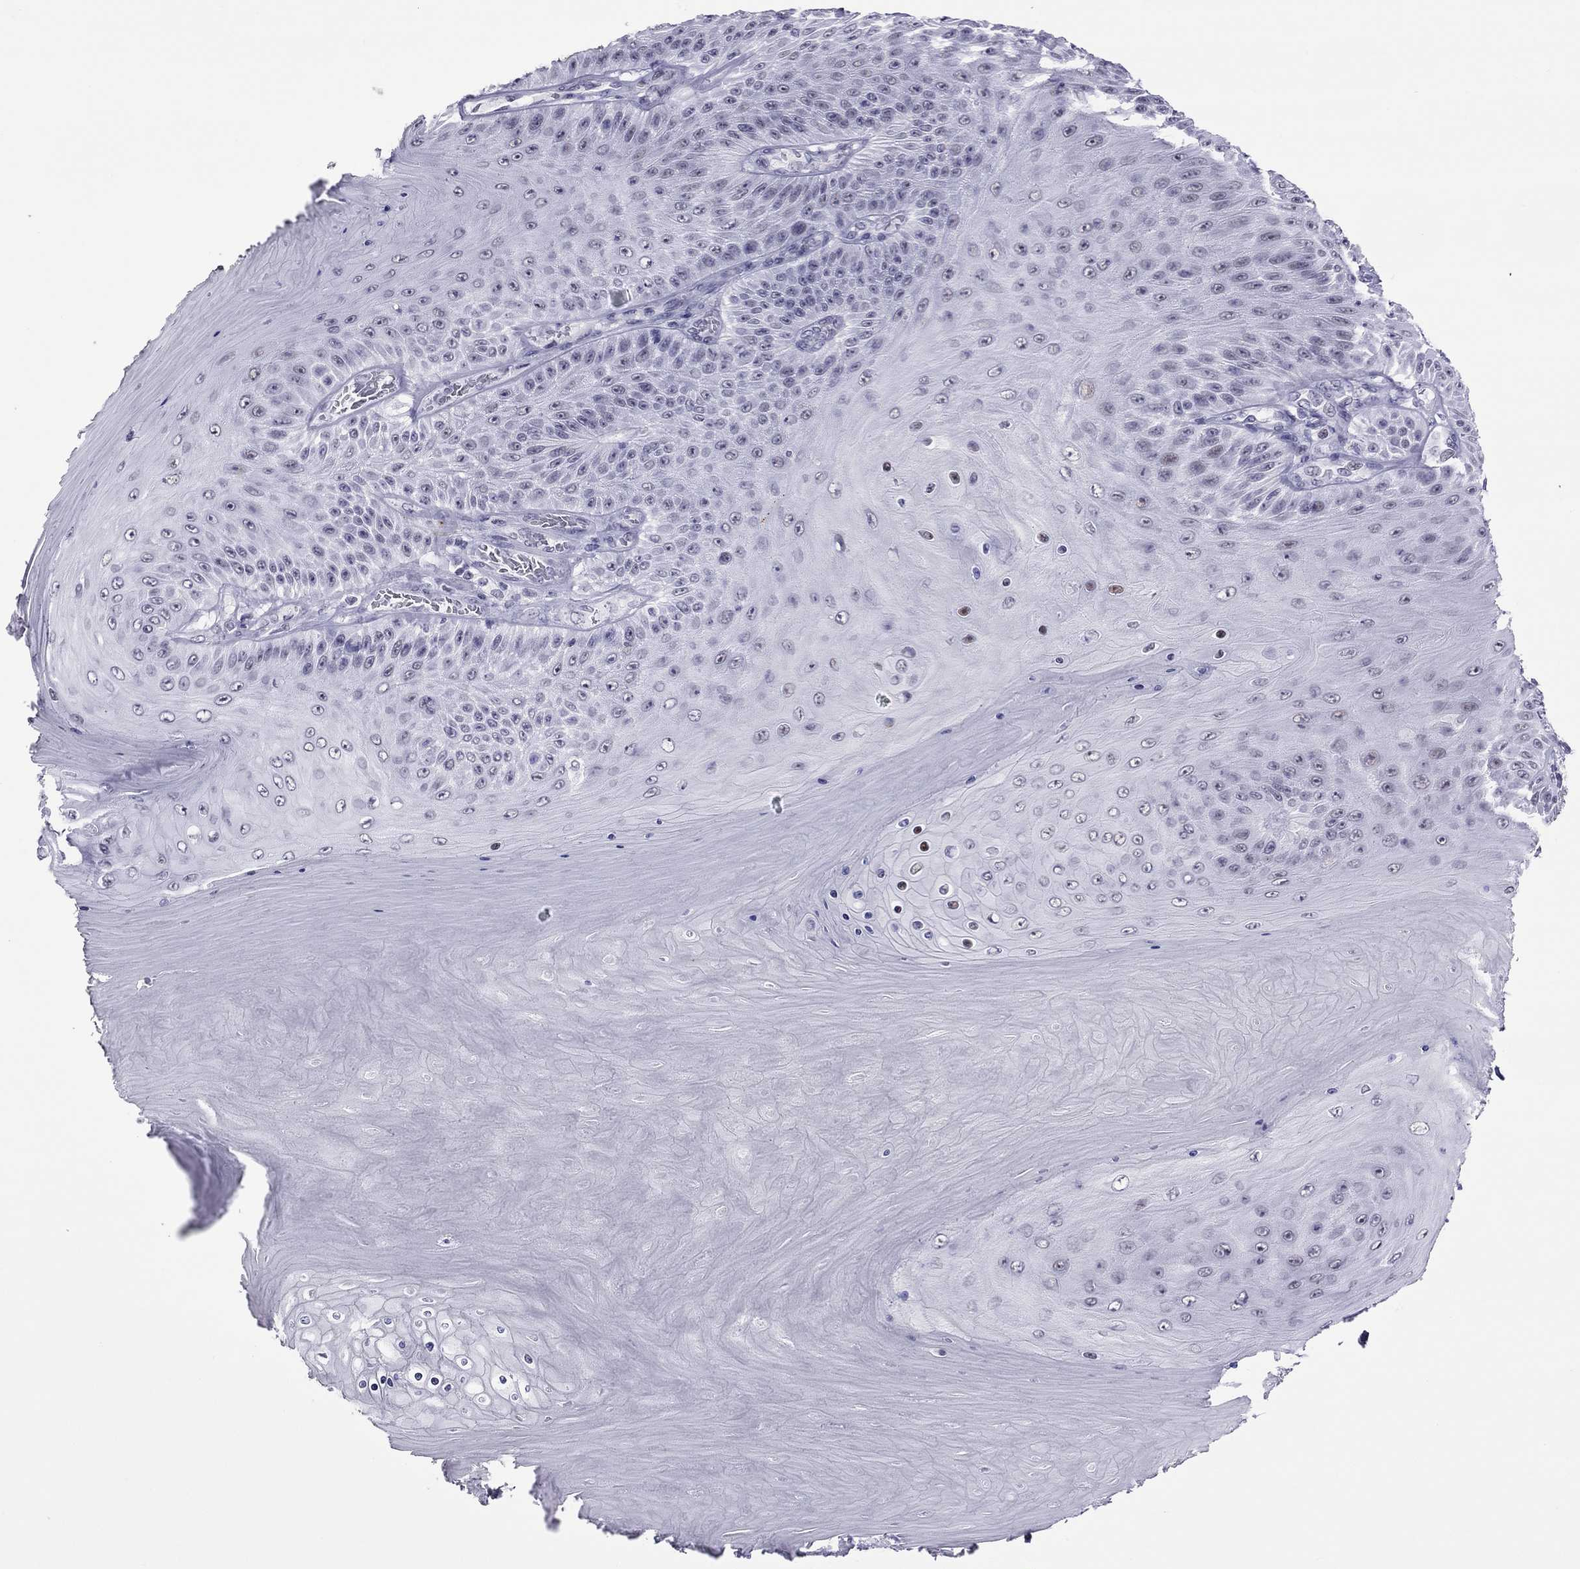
{"staining": {"intensity": "negative", "quantity": "none", "location": "none"}, "tissue": "skin cancer", "cell_type": "Tumor cells", "image_type": "cancer", "snomed": [{"axis": "morphology", "description": "Squamous cell carcinoma, NOS"}, {"axis": "topography", "description": "Skin"}], "caption": "Tumor cells show no significant expression in skin cancer (squamous cell carcinoma).", "gene": "ZNF646", "patient": {"sex": "male", "age": 62}}